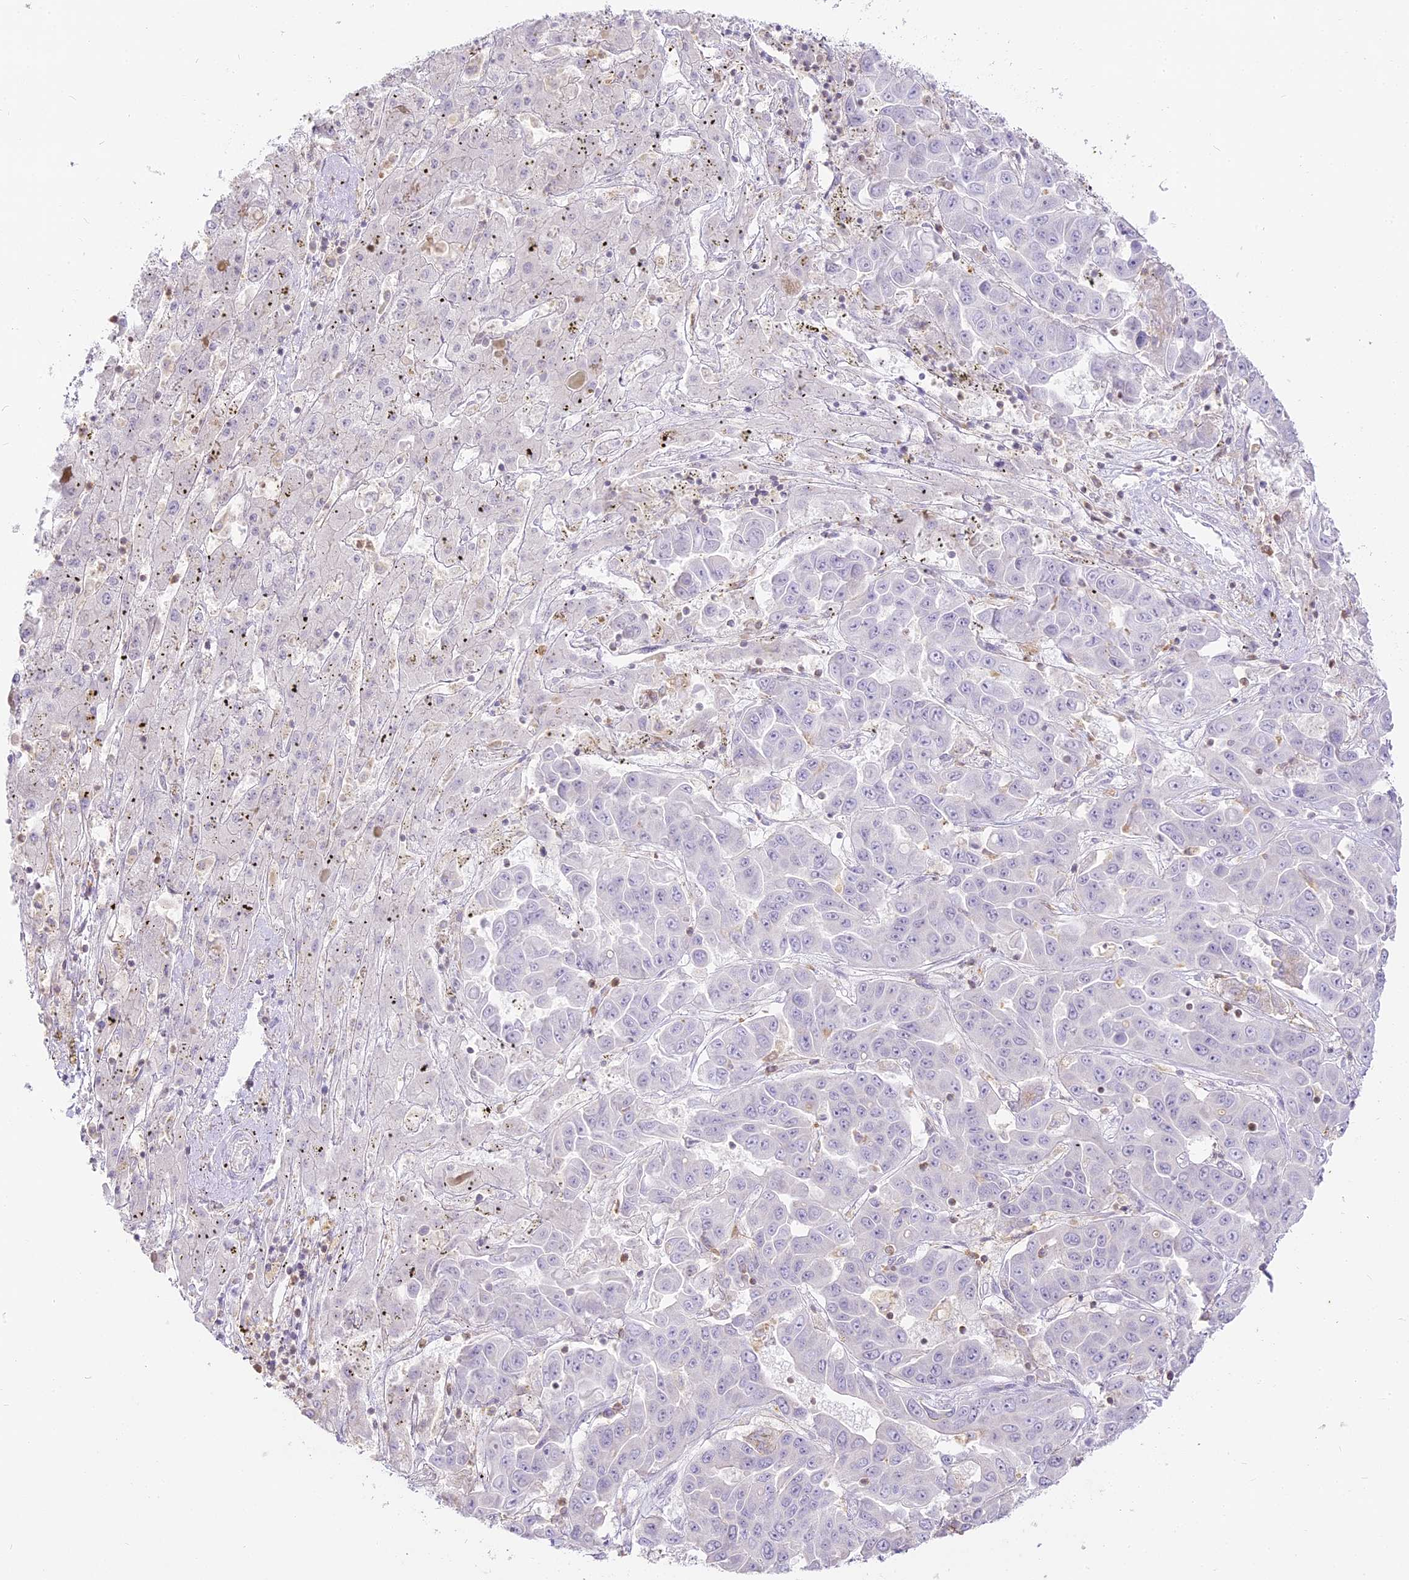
{"staining": {"intensity": "negative", "quantity": "none", "location": "none"}, "tissue": "liver cancer", "cell_type": "Tumor cells", "image_type": "cancer", "snomed": [{"axis": "morphology", "description": "Cholangiocarcinoma"}, {"axis": "topography", "description": "Liver"}], "caption": "Immunohistochemical staining of human liver cancer (cholangiocarcinoma) reveals no significant staining in tumor cells. (DAB (3,3'-diaminobenzidine) immunohistochemistry, high magnification).", "gene": "DOCK2", "patient": {"sex": "female", "age": 52}}